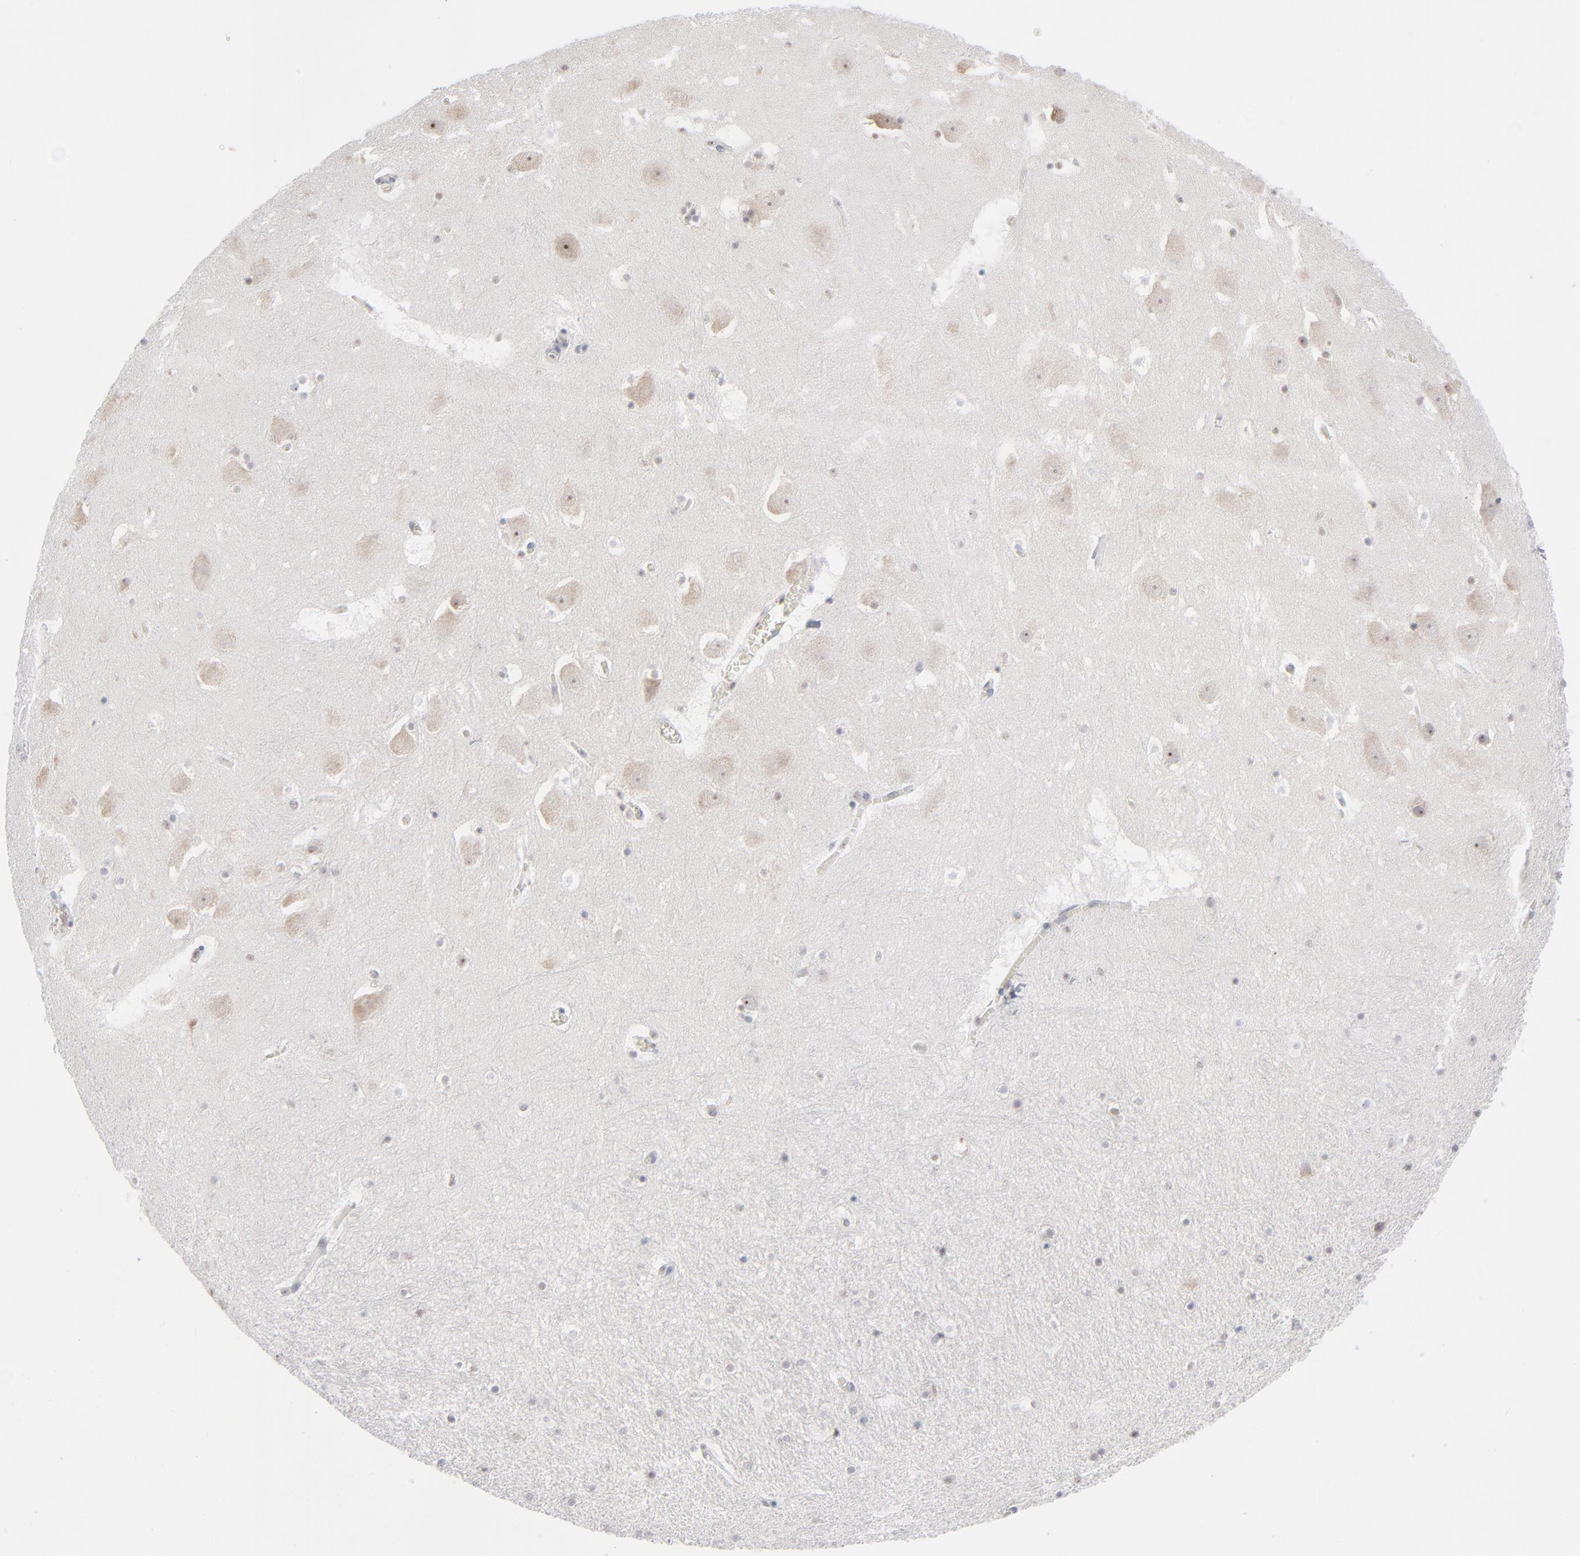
{"staining": {"intensity": "weak", "quantity": "25%-75%", "location": "nuclear"}, "tissue": "hippocampus", "cell_type": "Glial cells", "image_type": "normal", "snomed": [{"axis": "morphology", "description": "Normal tissue, NOS"}, {"axis": "topography", "description": "Hippocampus"}], "caption": "A high-resolution photomicrograph shows IHC staining of benign hippocampus, which exhibits weak nuclear staining in about 25%-75% of glial cells.", "gene": "MPHOSPH6", "patient": {"sex": "male", "age": 45}}